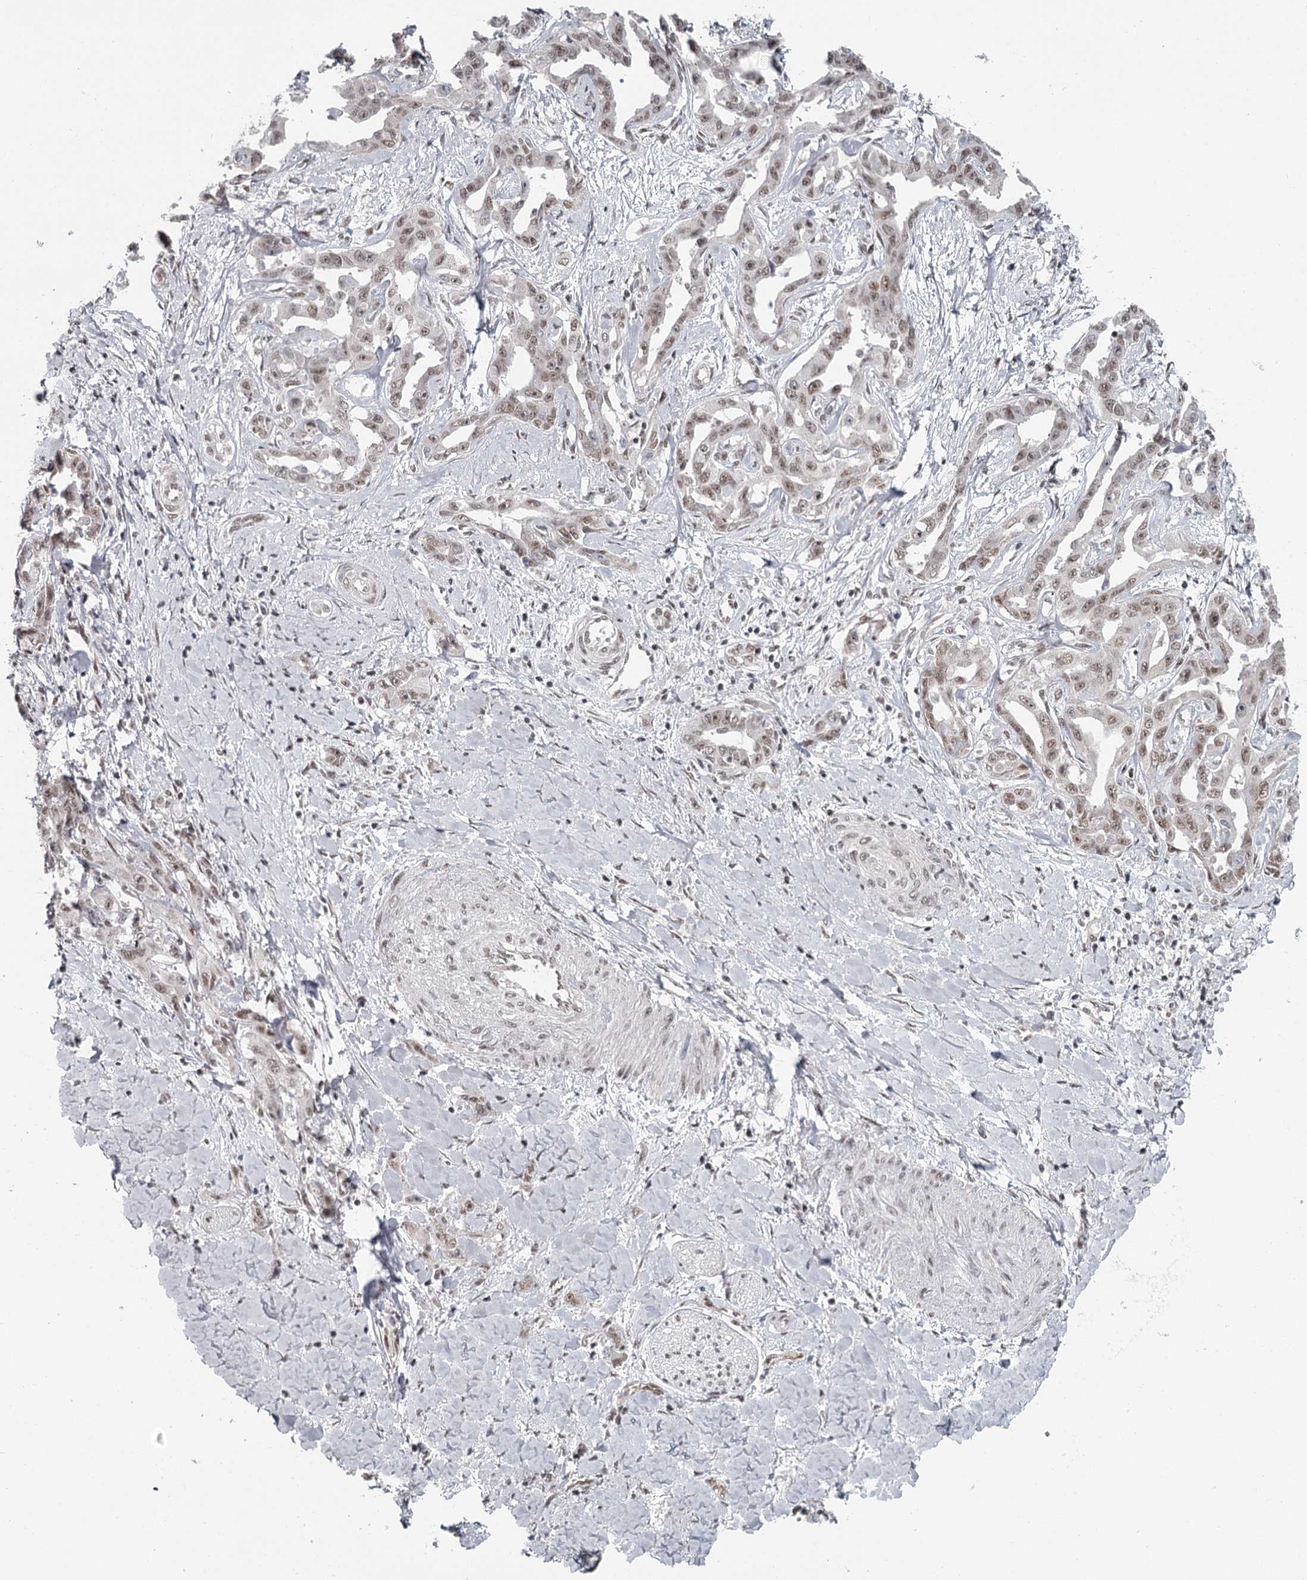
{"staining": {"intensity": "weak", "quantity": ">75%", "location": "nuclear"}, "tissue": "liver cancer", "cell_type": "Tumor cells", "image_type": "cancer", "snomed": [{"axis": "morphology", "description": "Cholangiocarcinoma"}, {"axis": "topography", "description": "Liver"}], "caption": "Tumor cells exhibit low levels of weak nuclear staining in approximately >75% of cells in human cholangiocarcinoma (liver).", "gene": "FAM13C", "patient": {"sex": "male", "age": 59}}